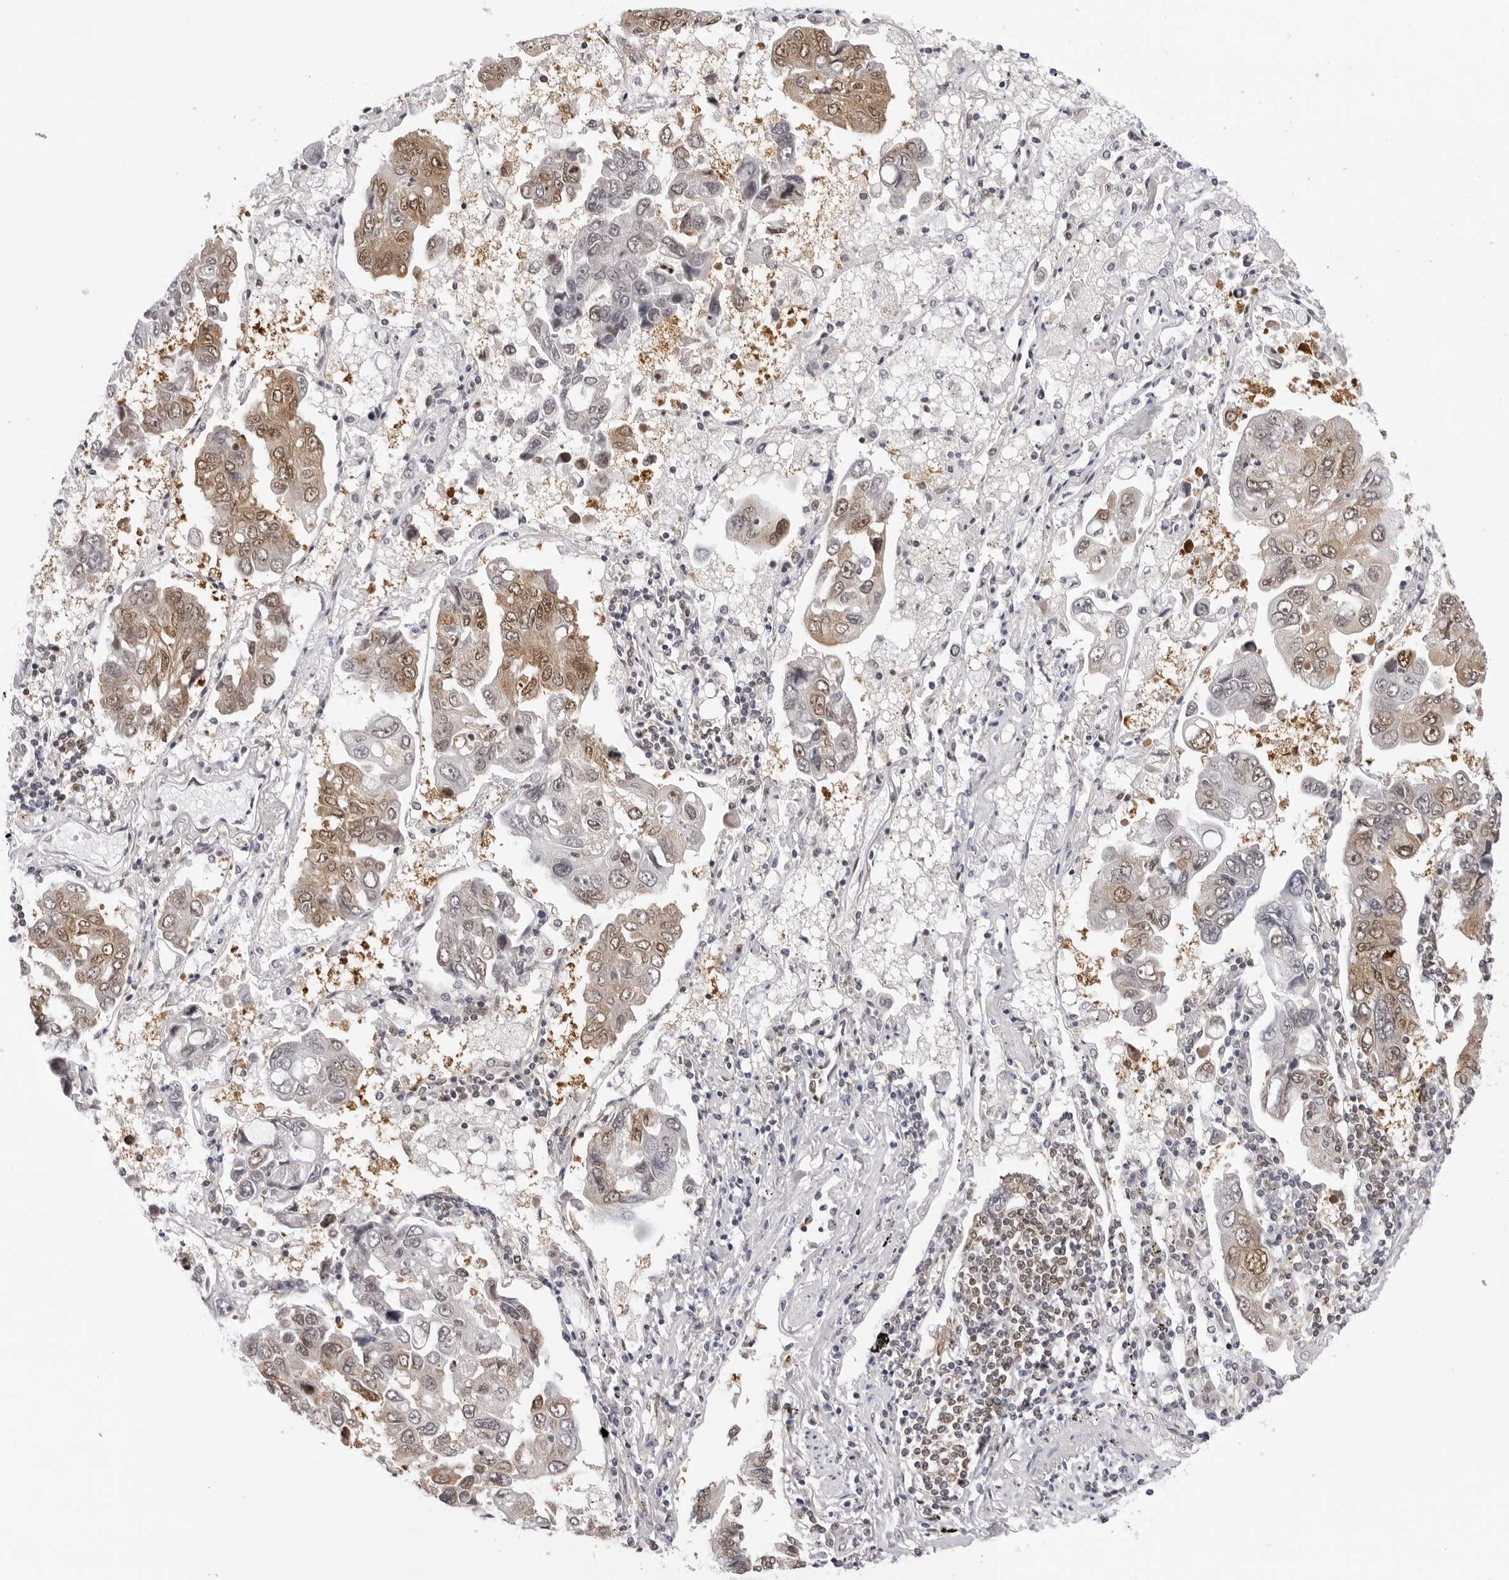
{"staining": {"intensity": "moderate", "quantity": ">75%", "location": "cytoplasmic/membranous,nuclear"}, "tissue": "lung cancer", "cell_type": "Tumor cells", "image_type": "cancer", "snomed": [{"axis": "morphology", "description": "Adenocarcinoma, NOS"}, {"axis": "topography", "description": "Lung"}], "caption": "An image of adenocarcinoma (lung) stained for a protein shows moderate cytoplasmic/membranous and nuclear brown staining in tumor cells.", "gene": "WDR77", "patient": {"sex": "male", "age": 64}}